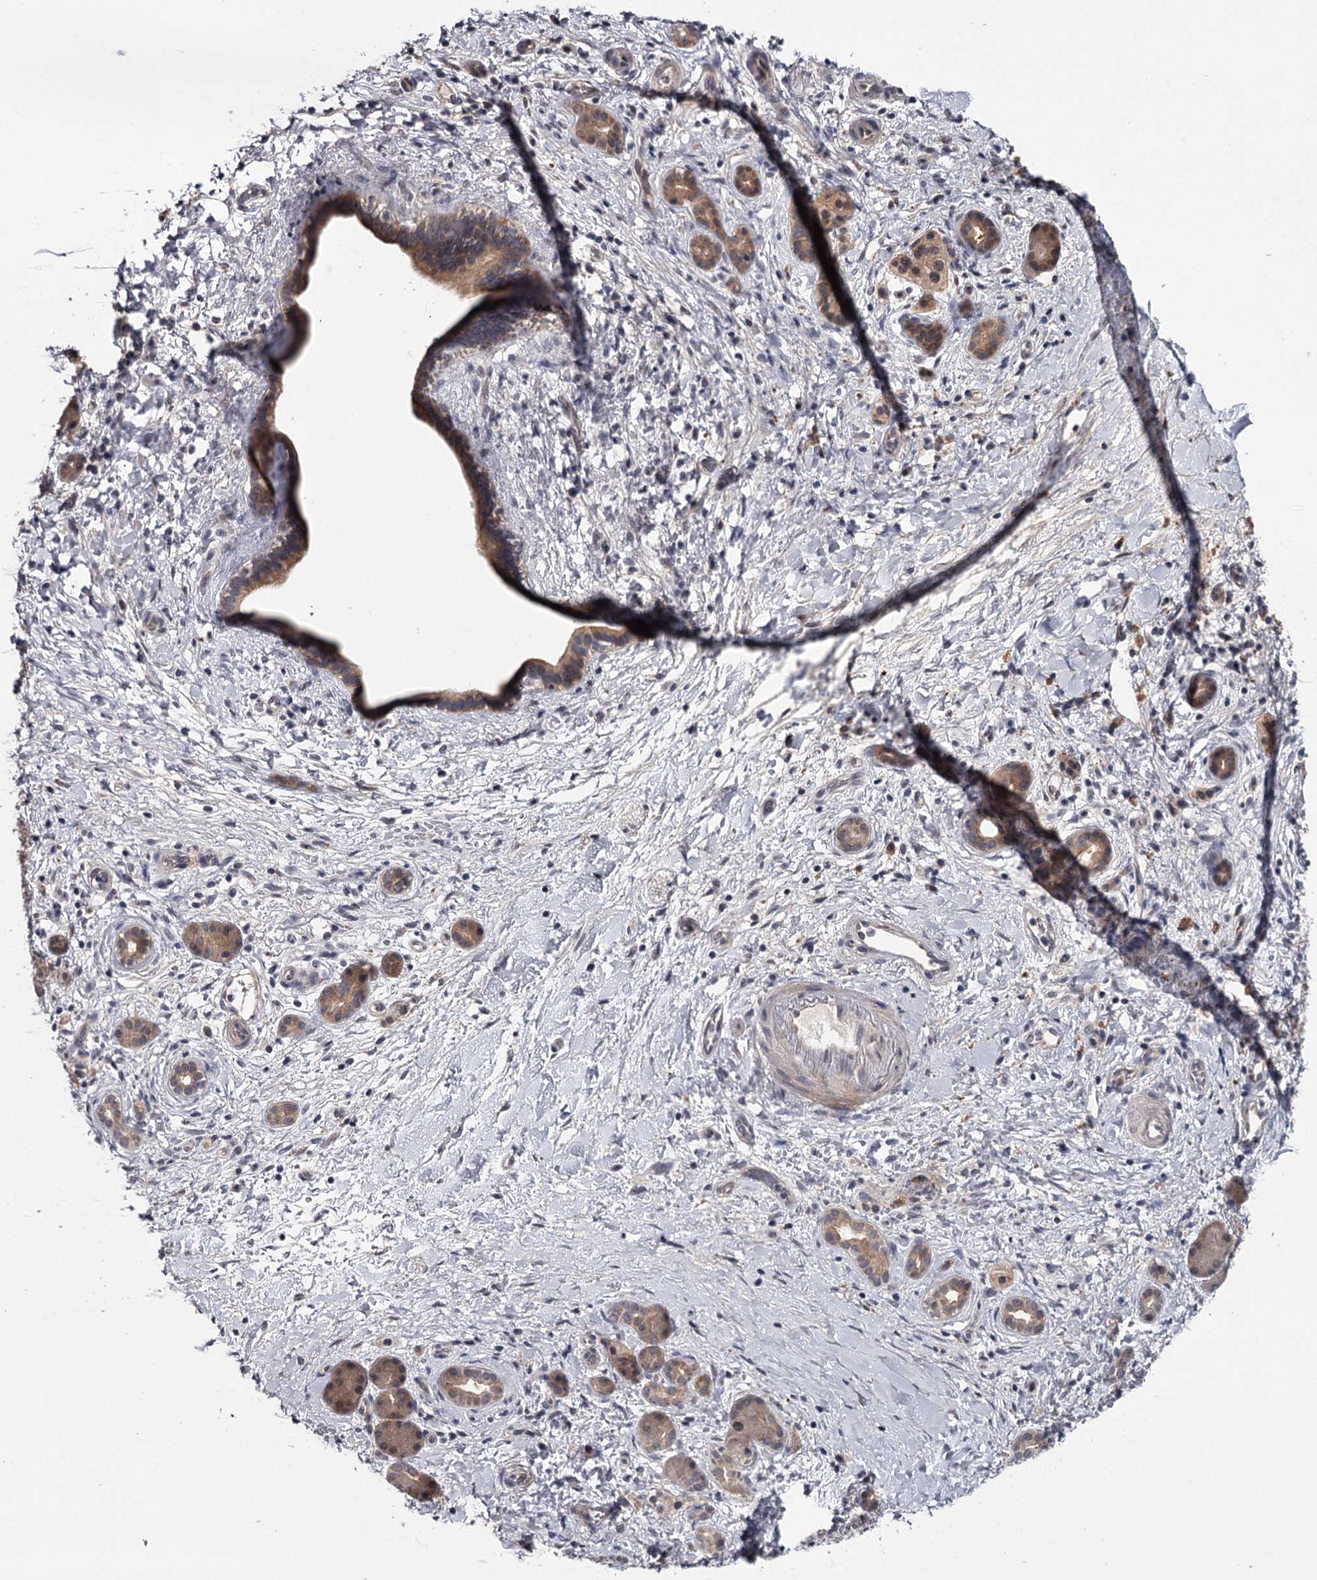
{"staining": {"intensity": "moderate", "quantity": ">75%", "location": "cytoplasmic/membranous"}, "tissue": "pancreatic cancer", "cell_type": "Tumor cells", "image_type": "cancer", "snomed": [{"axis": "morphology", "description": "Normal tissue, NOS"}, {"axis": "morphology", "description": "Adenocarcinoma, NOS"}, {"axis": "topography", "description": "Pancreas"}, {"axis": "topography", "description": "Peripheral nerve tissue"}], "caption": "Pancreatic cancer (adenocarcinoma) stained with DAB immunohistochemistry exhibits medium levels of moderate cytoplasmic/membranous staining in approximately >75% of tumor cells.", "gene": "GTSF1", "patient": {"sex": "female", "age": 77}}